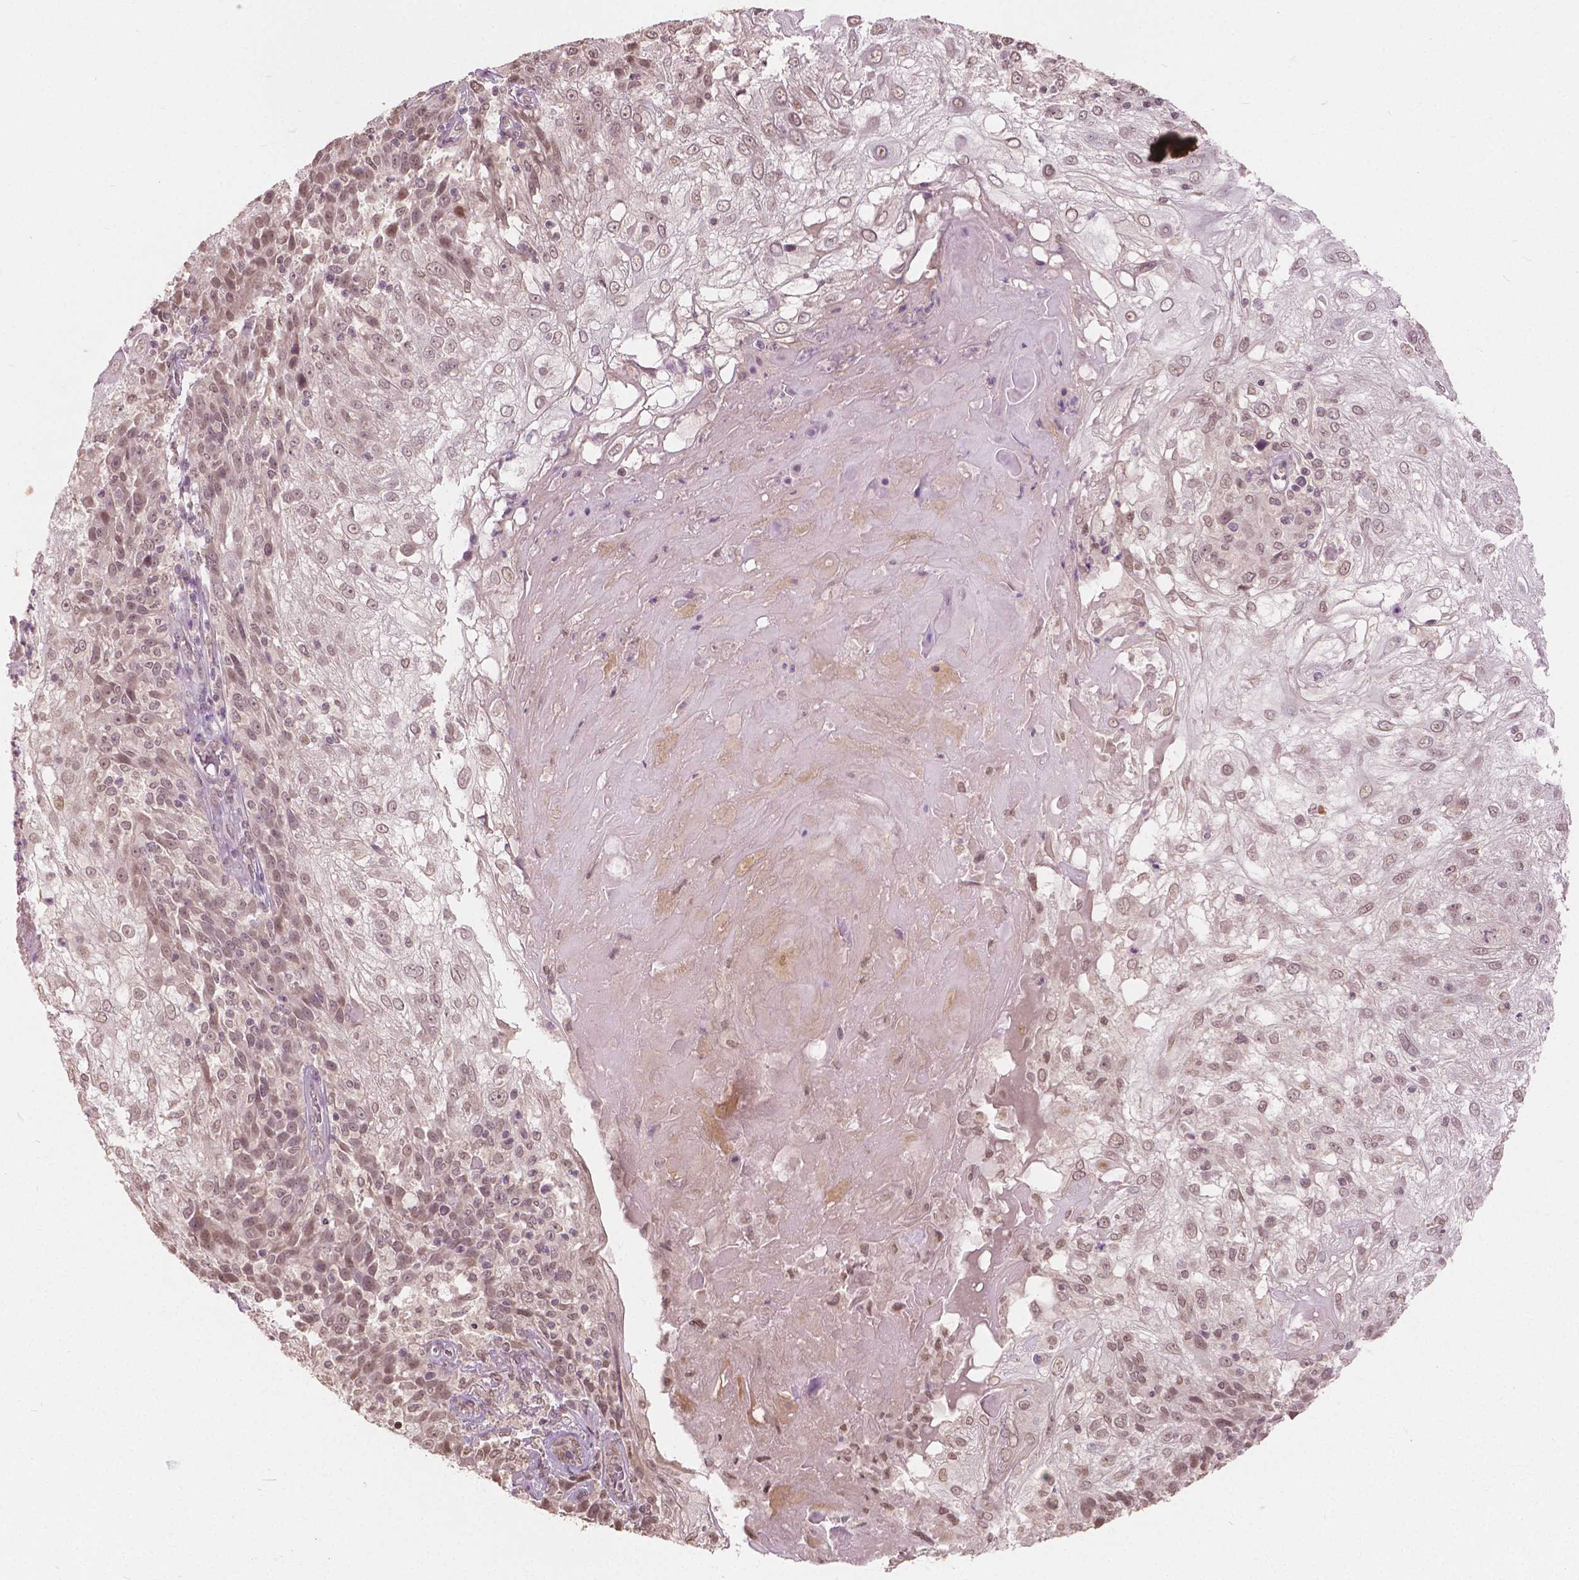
{"staining": {"intensity": "moderate", "quantity": ">75%", "location": "nuclear"}, "tissue": "skin cancer", "cell_type": "Tumor cells", "image_type": "cancer", "snomed": [{"axis": "morphology", "description": "Normal tissue, NOS"}, {"axis": "morphology", "description": "Squamous cell carcinoma, NOS"}, {"axis": "topography", "description": "Skin"}], "caption": "Skin cancer (squamous cell carcinoma) stained with DAB IHC reveals medium levels of moderate nuclear staining in about >75% of tumor cells. Nuclei are stained in blue.", "gene": "HOXA10", "patient": {"sex": "female", "age": 83}}